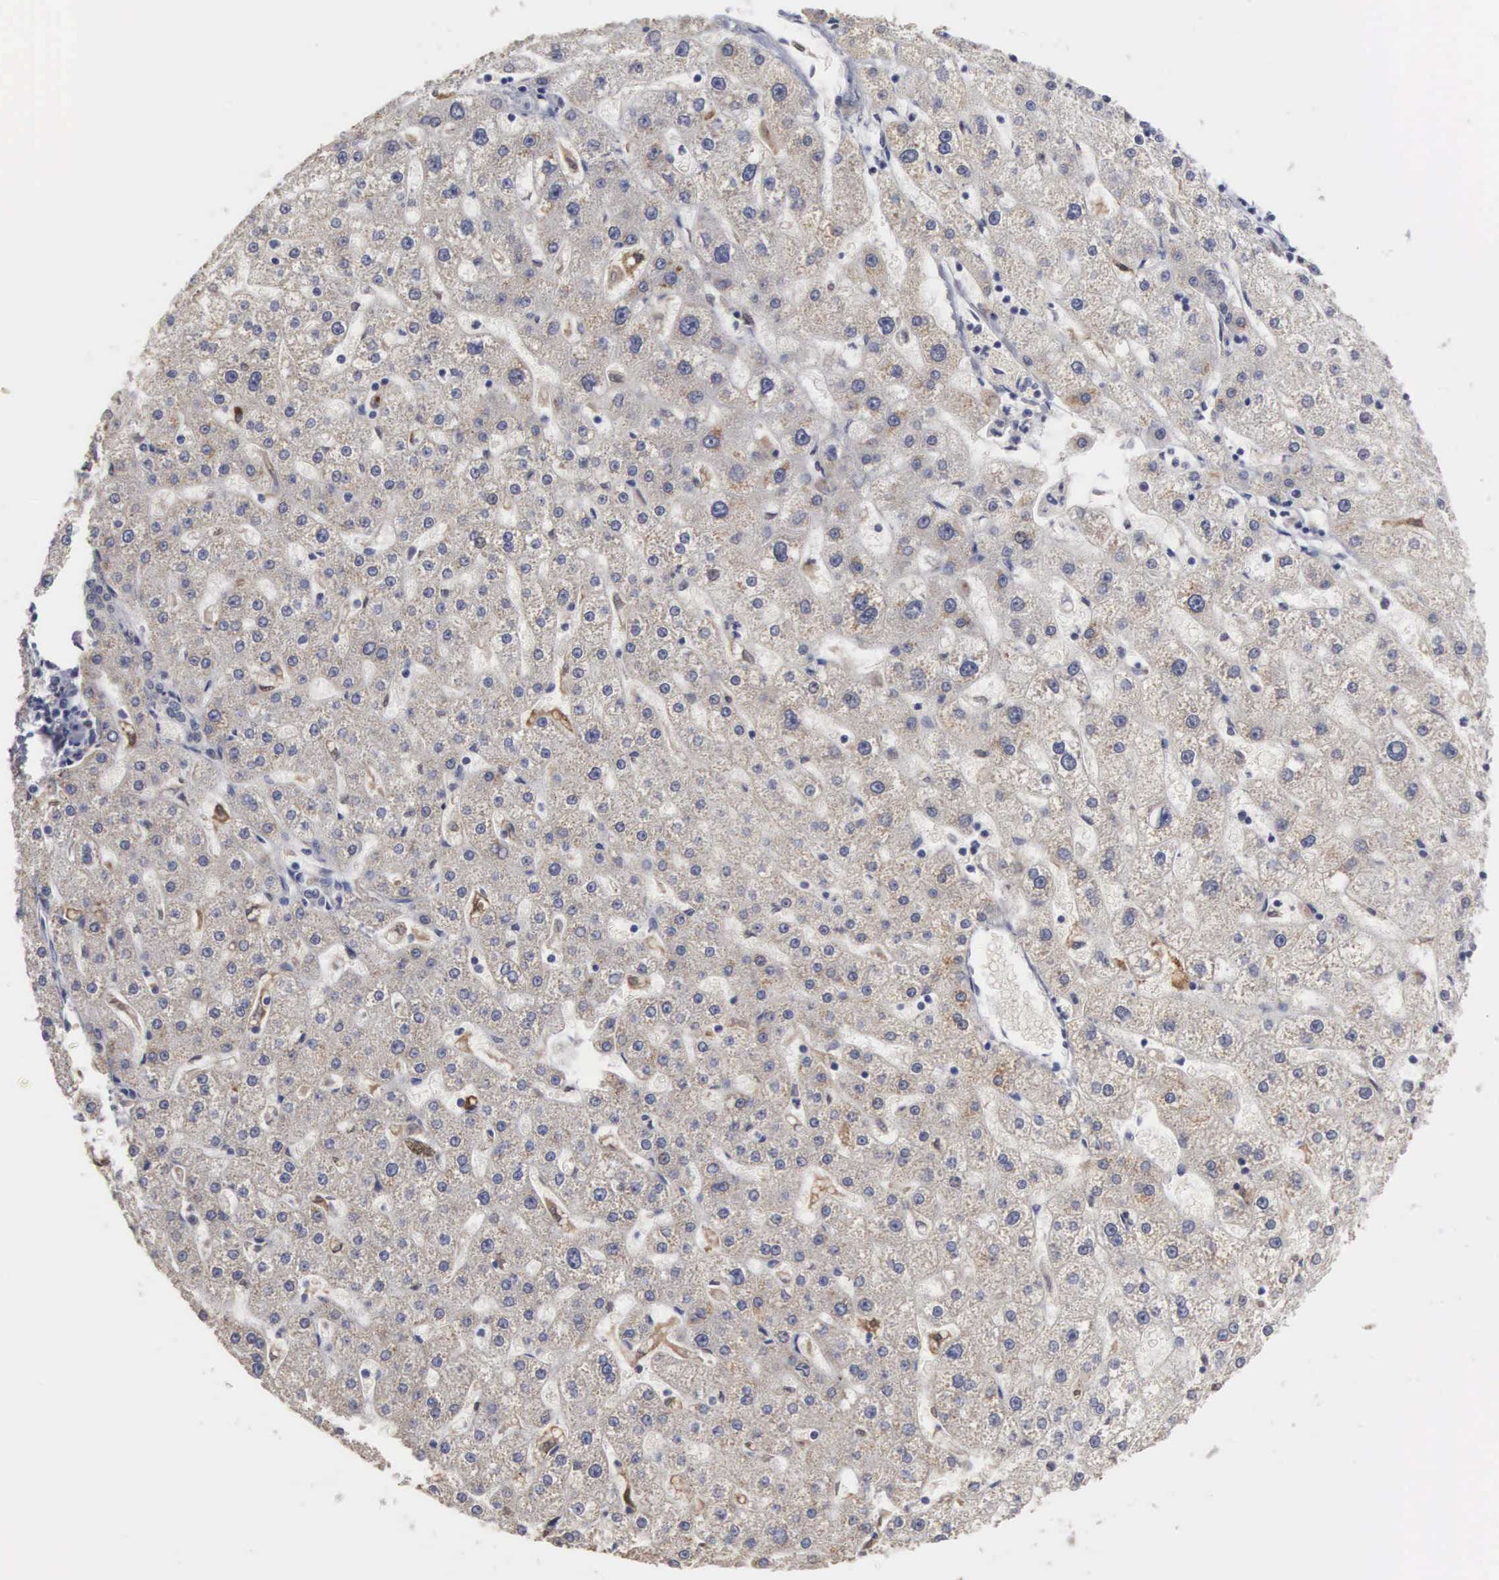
{"staining": {"intensity": "weak", "quantity": "25%-75%", "location": "cytoplasmic/membranous"}, "tissue": "liver cancer", "cell_type": "Tumor cells", "image_type": "cancer", "snomed": [{"axis": "morphology", "description": "Carcinoma, Hepatocellular, NOS"}, {"axis": "topography", "description": "Liver"}], "caption": "Immunohistochemistry of liver cancer (hepatocellular carcinoma) displays low levels of weak cytoplasmic/membranous expression in approximately 25%-75% of tumor cells.", "gene": "HMOX1", "patient": {"sex": "female", "age": 85}}